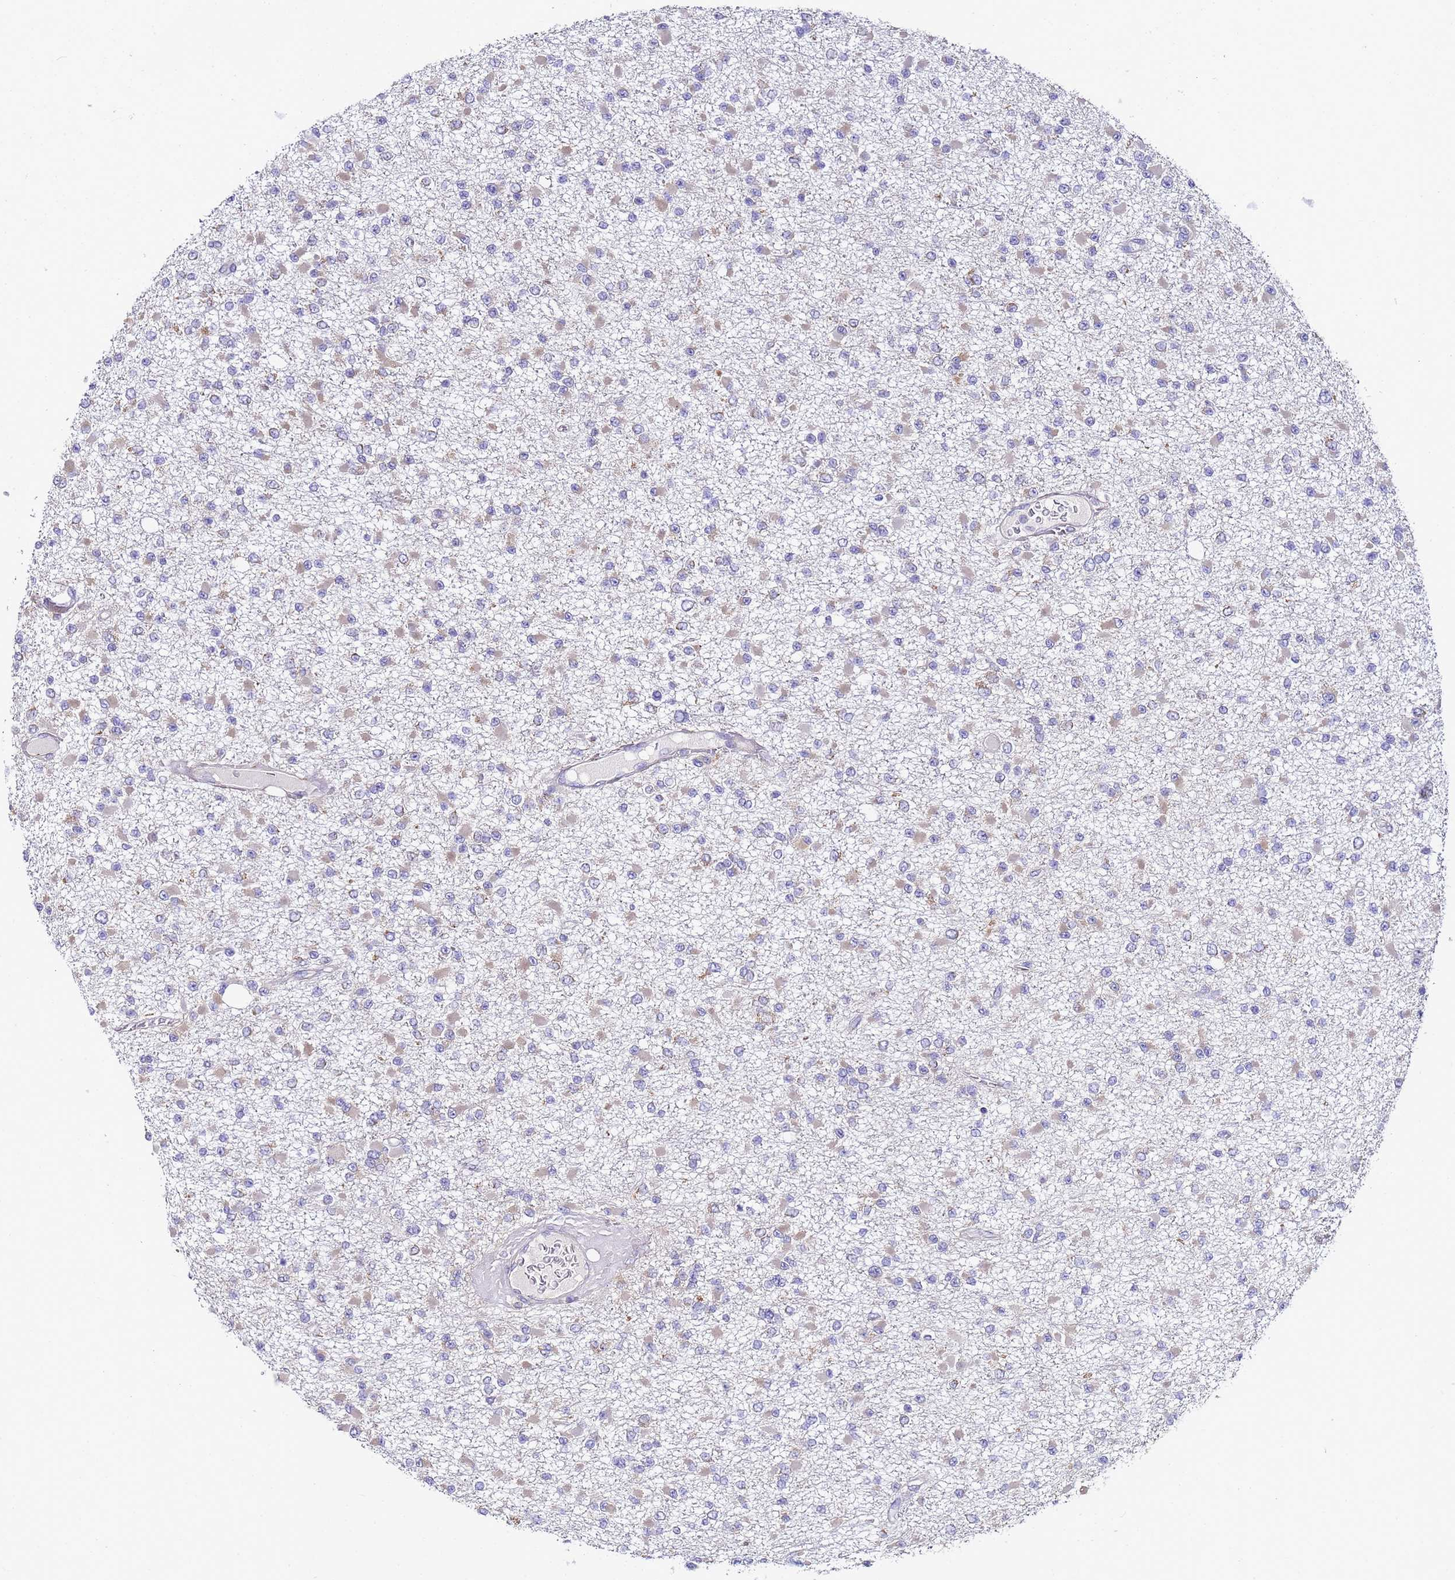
{"staining": {"intensity": "negative", "quantity": "none", "location": "none"}, "tissue": "glioma", "cell_type": "Tumor cells", "image_type": "cancer", "snomed": [{"axis": "morphology", "description": "Glioma, malignant, Low grade"}, {"axis": "topography", "description": "Brain"}], "caption": "This is an IHC image of human malignant low-grade glioma. There is no staining in tumor cells.", "gene": "RPL13A", "patient": {"sex": "female", "age": 22}}